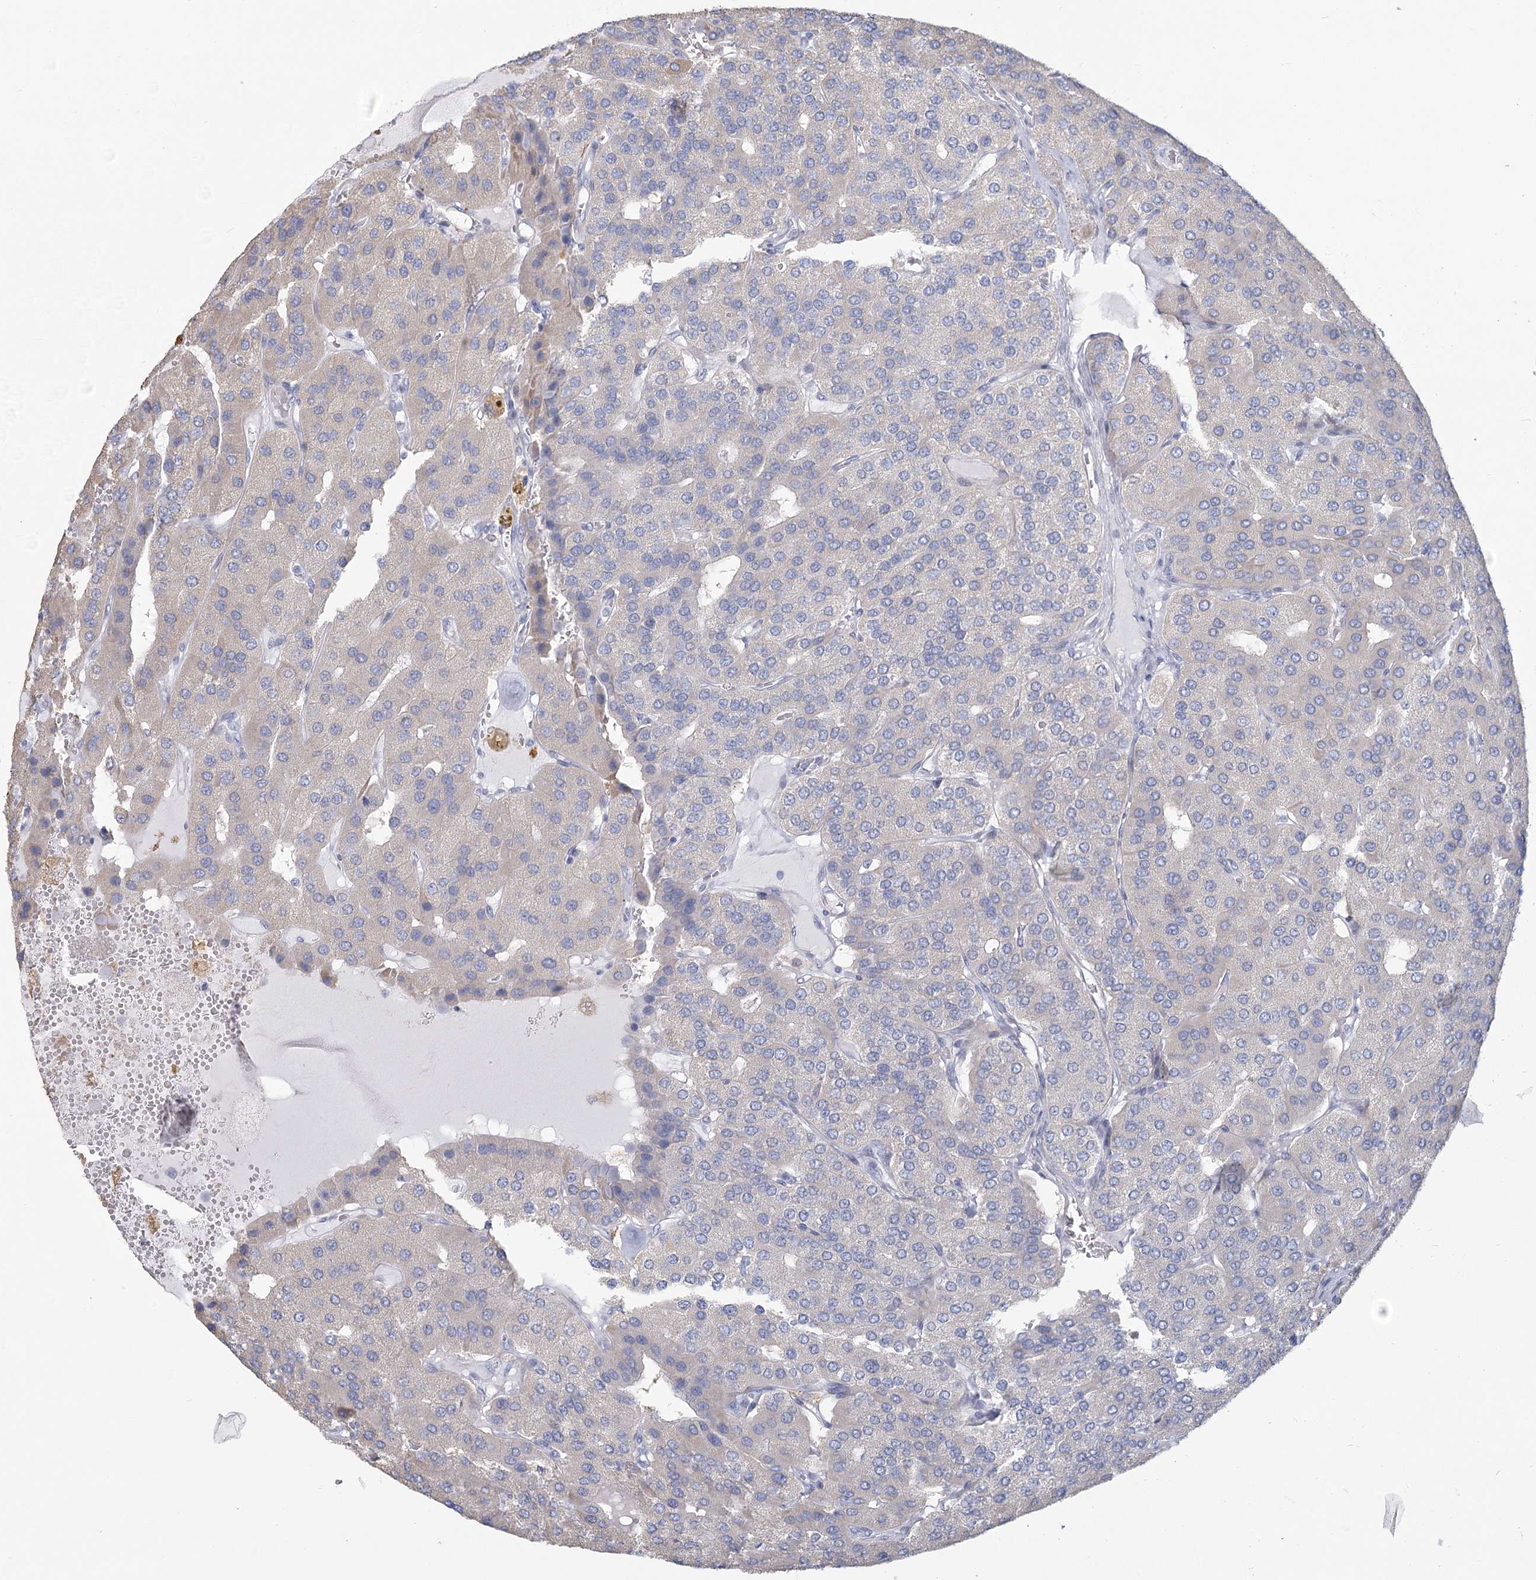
{"staining": {"intensity": "negative", "quantity": "none", "location": "none"}, "tissue": "parathyroid gland", "cell_type": "Glandular cells", "image_type": "normal", "snomed": [{"axis": "morphology", "description": "Normal tissue, NOS"}, {"axis": "morphology", "description": "Adenoma, NOS"}, {"axis": "topography", "description": "Parathyroid gland"}], "caption": "Immunohistochemistry (IHC) image of benign parathyroid gland stained for a protein (brown), which demonstrates no positivity in glandular cells. (Immunohistochemistry (IHC), brightfield microscopy, high magnification).", "gene": "CNTLN", "patient": {"sex": "female", "age": 86}}